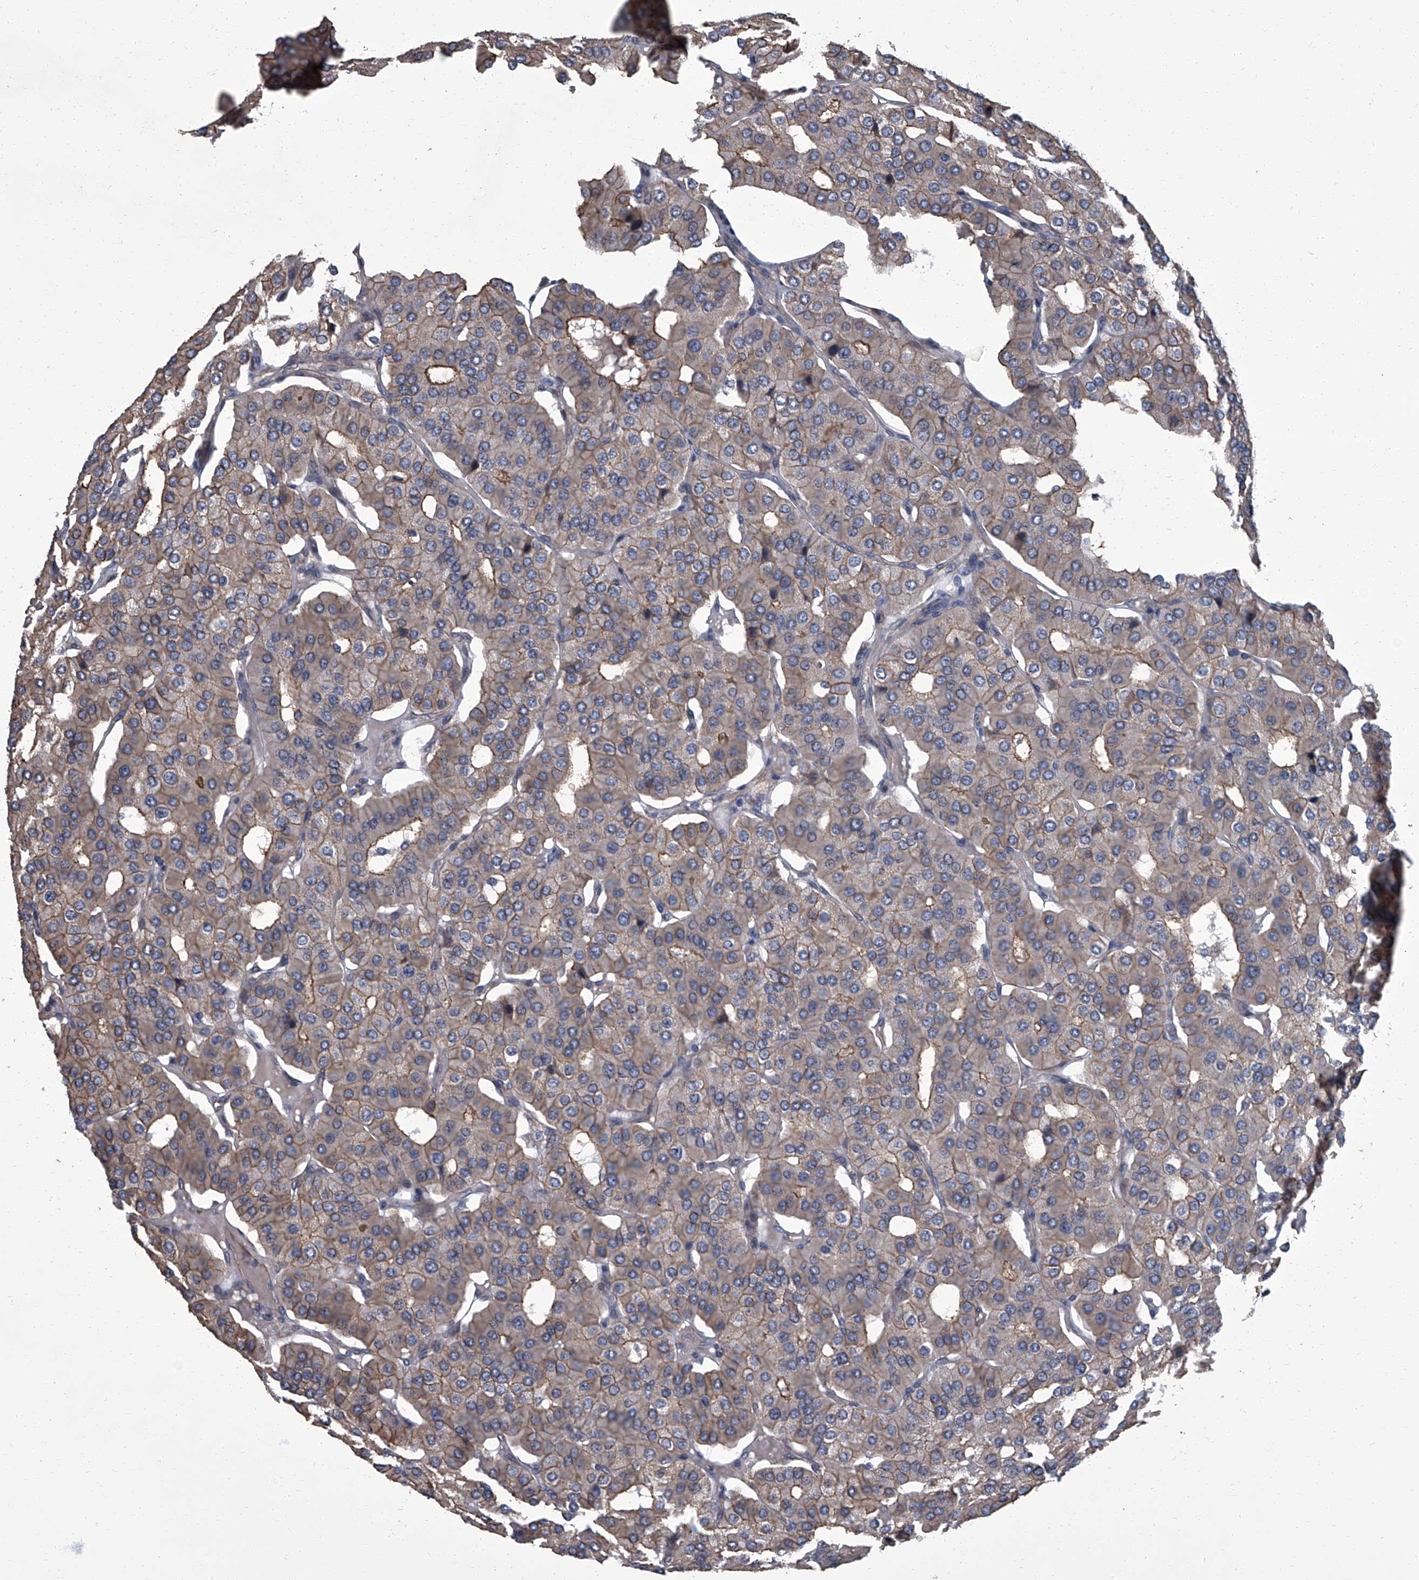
{"staining": {"intensity": "moderate", "quantity": ">75%", "location": "cytoplasmic/membranous"}, "tissue": "parathyroid gland", "cell_type": "Glandular cells", "image_type": "normal", "snomed": [{"axis": "morphology", "description": "Normal tissue, NOS"}, {"axis": "morphology", "description": "Adenoma, NOS"}, {"axis": "topography", "description": "Parathyroid gland"}], "caption": "Immunohistochemistry (IHC) photomicrograph of unremarkable parathyroid gland: human parathyroid gland stained using immunohistochemistry exhibits medium levels of moderate protein expression localized specifically in the cytoplasmic/membranous of glandular cells, appearing as a cytoplasmic/membranous brown color.", "gene": "SIRT4", "patient": {"sex": "female", "age": 86}}